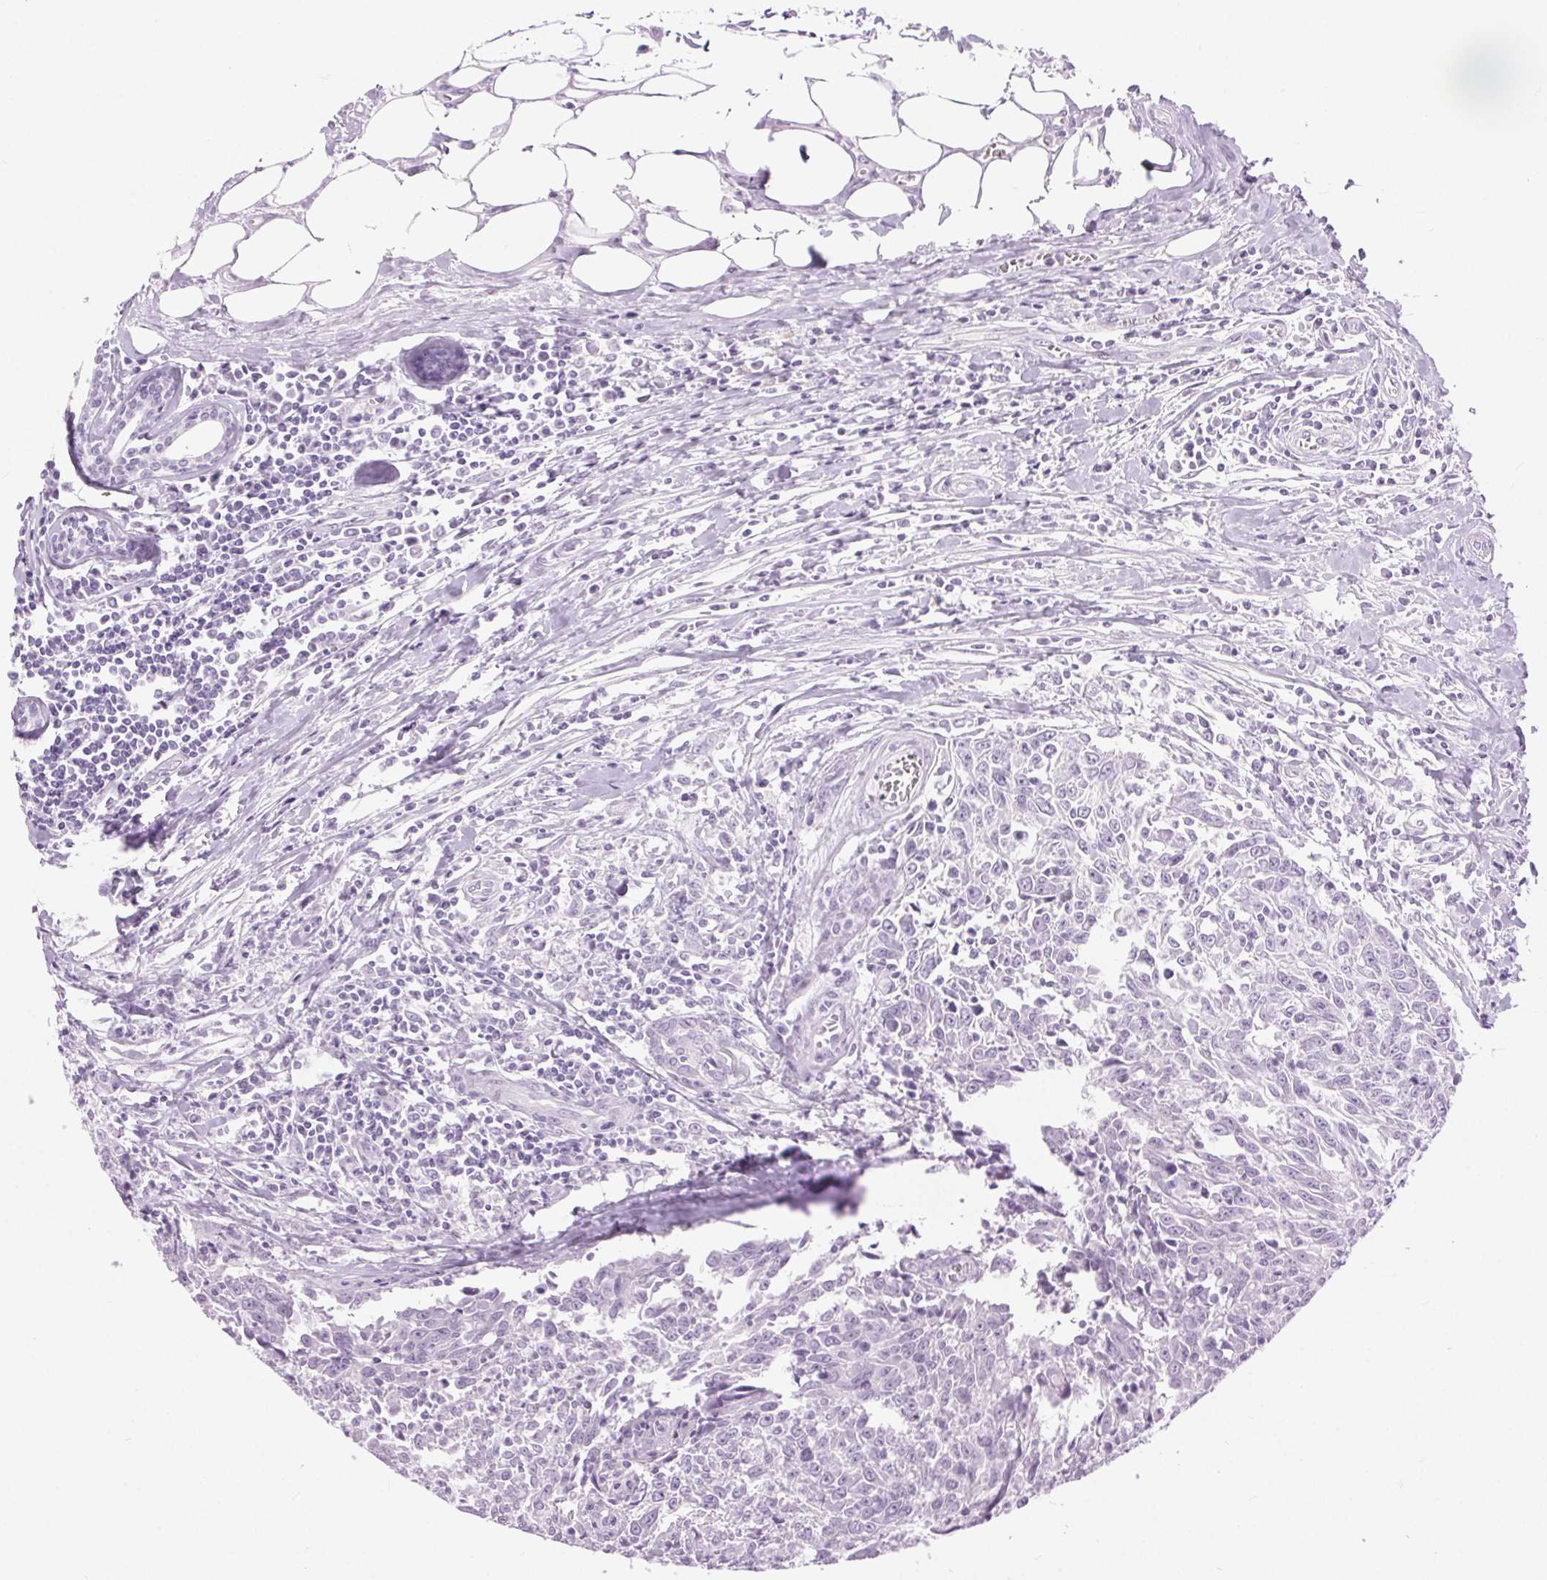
{"staining": {"intensity": "negative", "quantity": "none", "location": "none"}, "tissue": "breast cancer", "cell_type": "Tumor cells", "image_type": "cancer", "snomed": [{"axis": "morphology", "description": "Duct carcinoma"}, {"axis": "topography", "description": "Breast"}], "caption": "The immunohistochemistry histopathology image has no significant staining in tumor cells of invasive ductal carcinoma (breast) tissue.", "gene": "BEND2", "patient": {"sex": "female", "age": 50}}